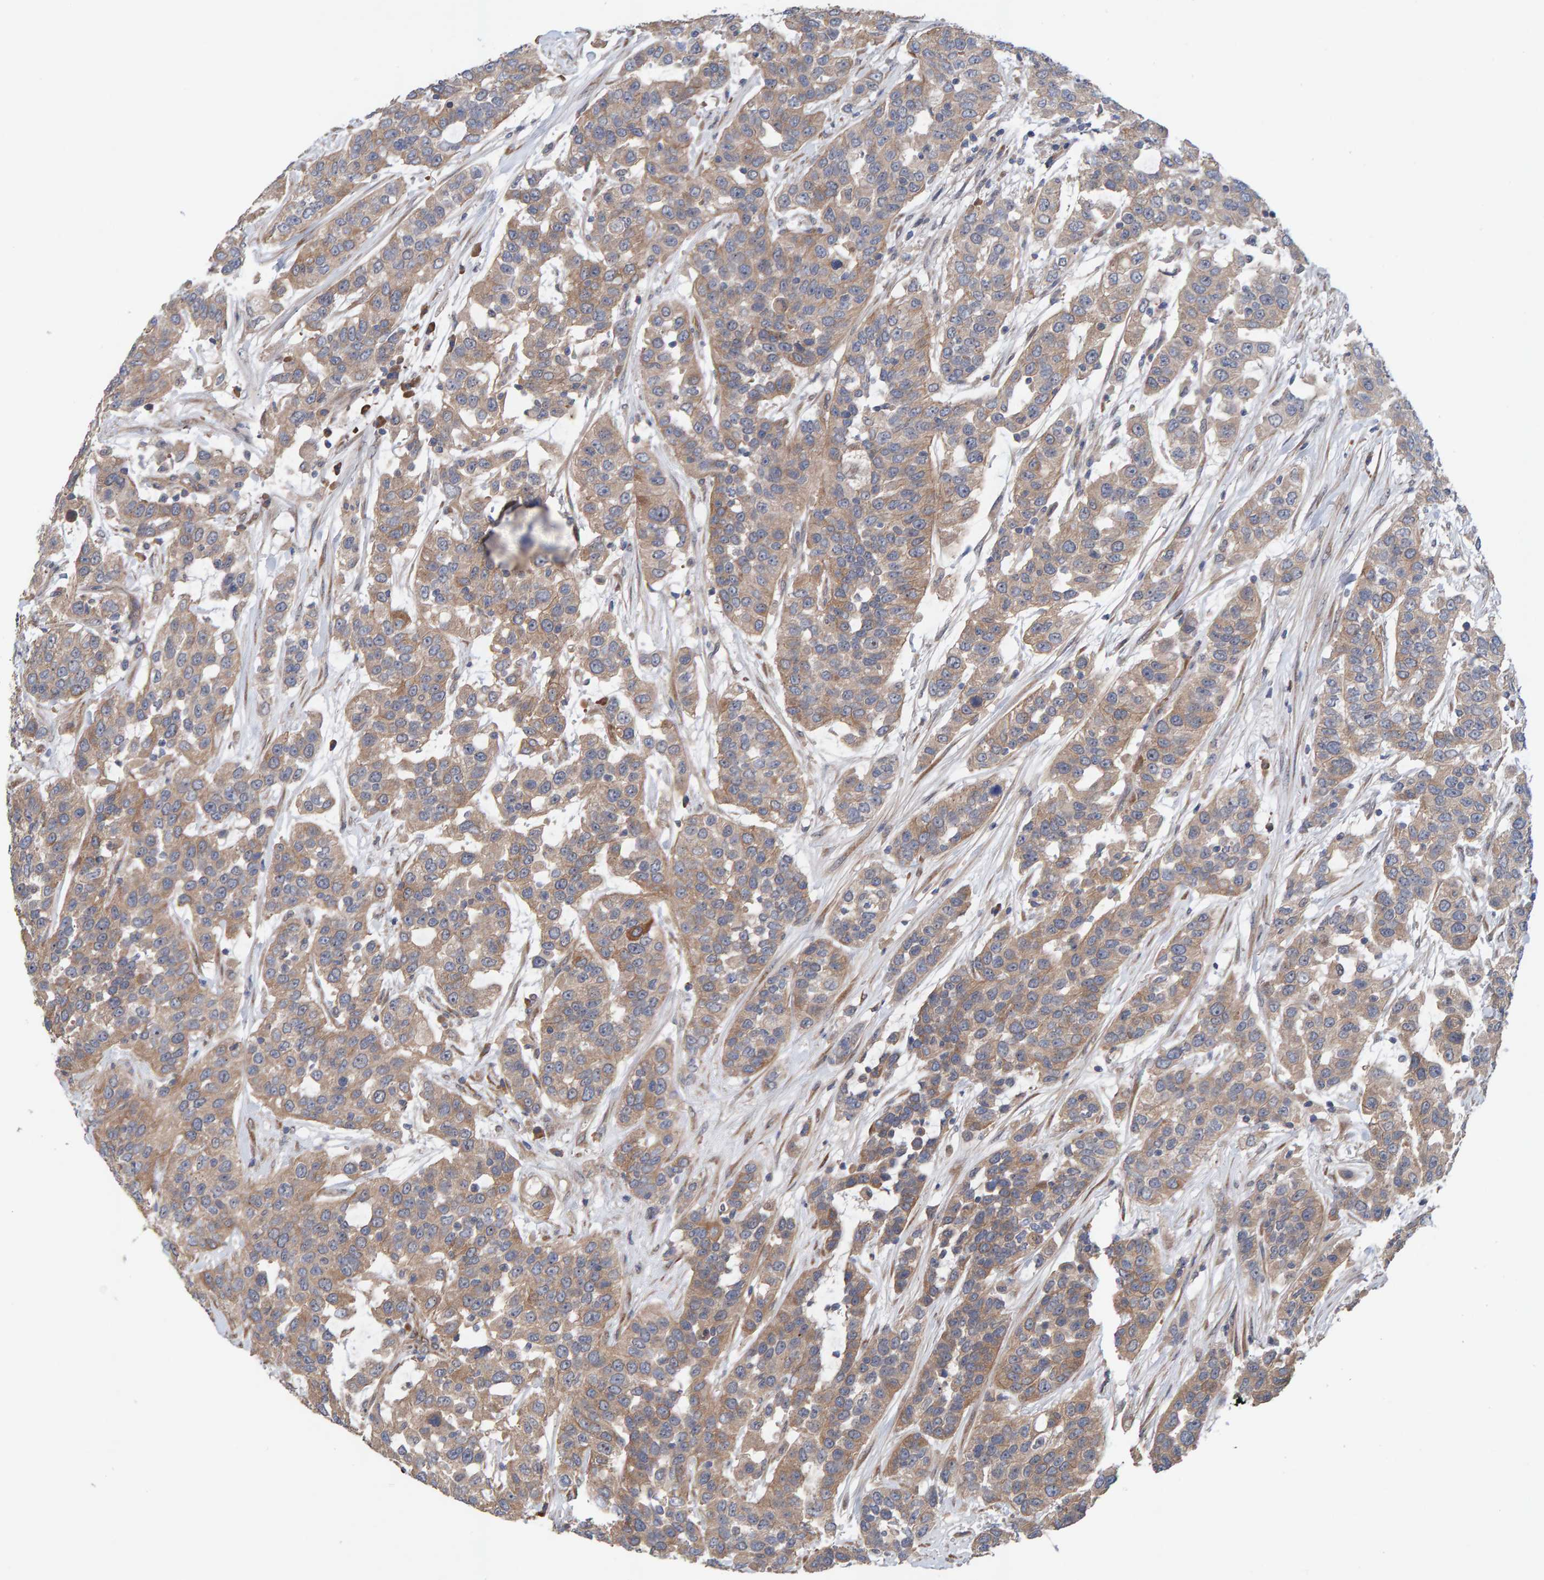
{"staining": {"intensity": "weak", "quantity": ">75%", "location": "cytoplasmic/membranous"}, "tissue": "urothelial cancer", "cell_type": "Tumor cells", "image_type": "cancer", "snomed": [{"axis": "morphology", "description": "Urothelial carcinoma, High grade"}, {"axis": "topography", "description": "Urinary bladder"}], "caption": "Immunohistochemistry image of human urothelial carcinoma (high-grade) stained for a protein (brown), which exhibits low levels of weak cytoplasmic/membranous positivity in approximately >75% of tumor cells.", "gene": "LRSAM1", "patient": {"sex": "female", "age": 80}}